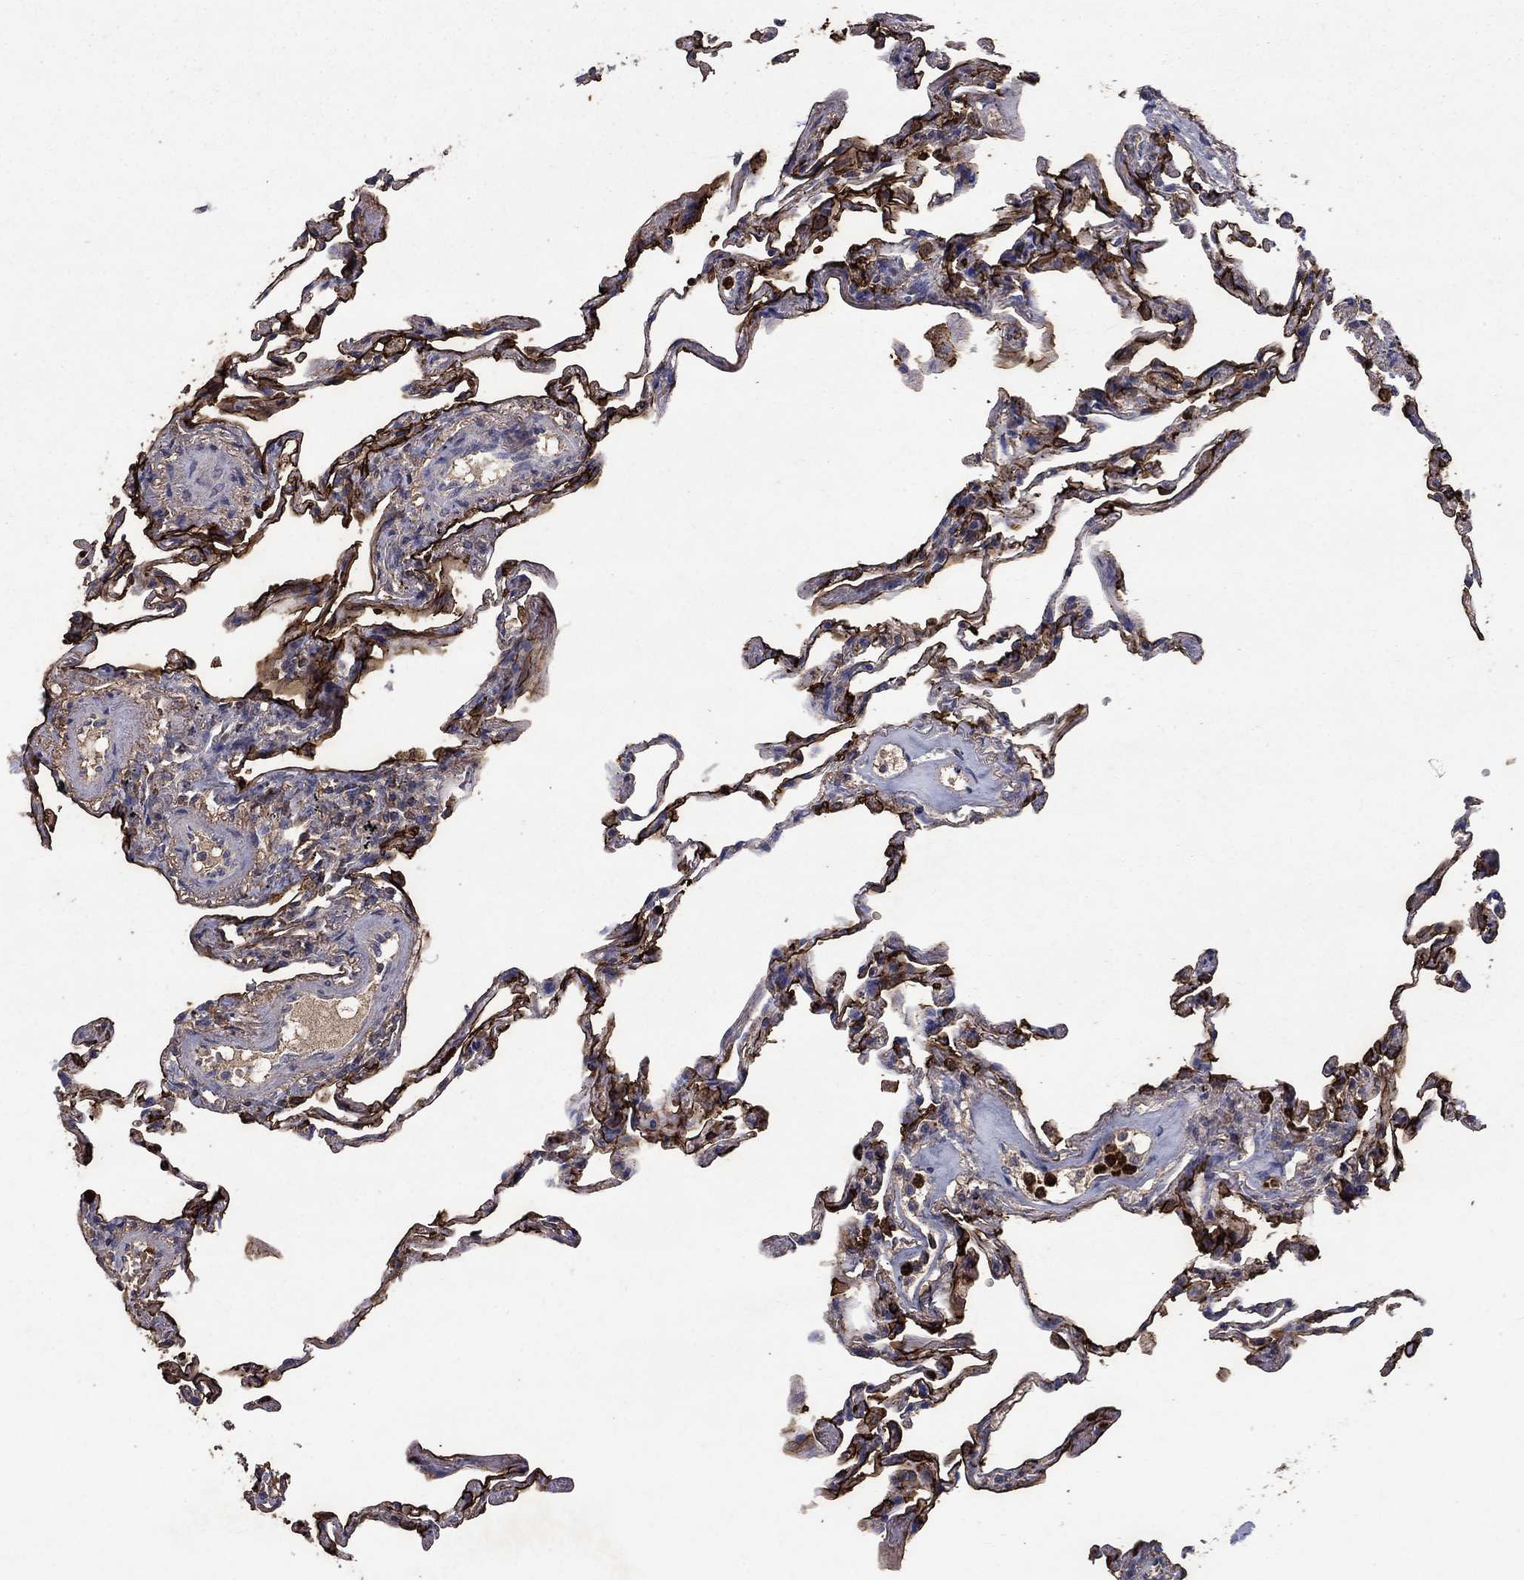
{"staining": {"intensity": "strong", "quantity": "25%-75%", "location": "cytoplasmic/membranous"}, "tissue": "lung", "cell_type": "Alveolar cells", "image_type": "normal", "snomed": [{"axis": "morphology", "description": "Normal tissue, NOS"}, {"axis": "topography", "description": "Lung"}], "caption": "Strong cytoplasmic/membranous protein expression is present in approximately 25%-75% of alveolar cells in lung. Ihc stains the protein of interest in brown and the nuclei are stained blue.", "gene": "CD24", "patient": {"sex": "female", "age": 57}}